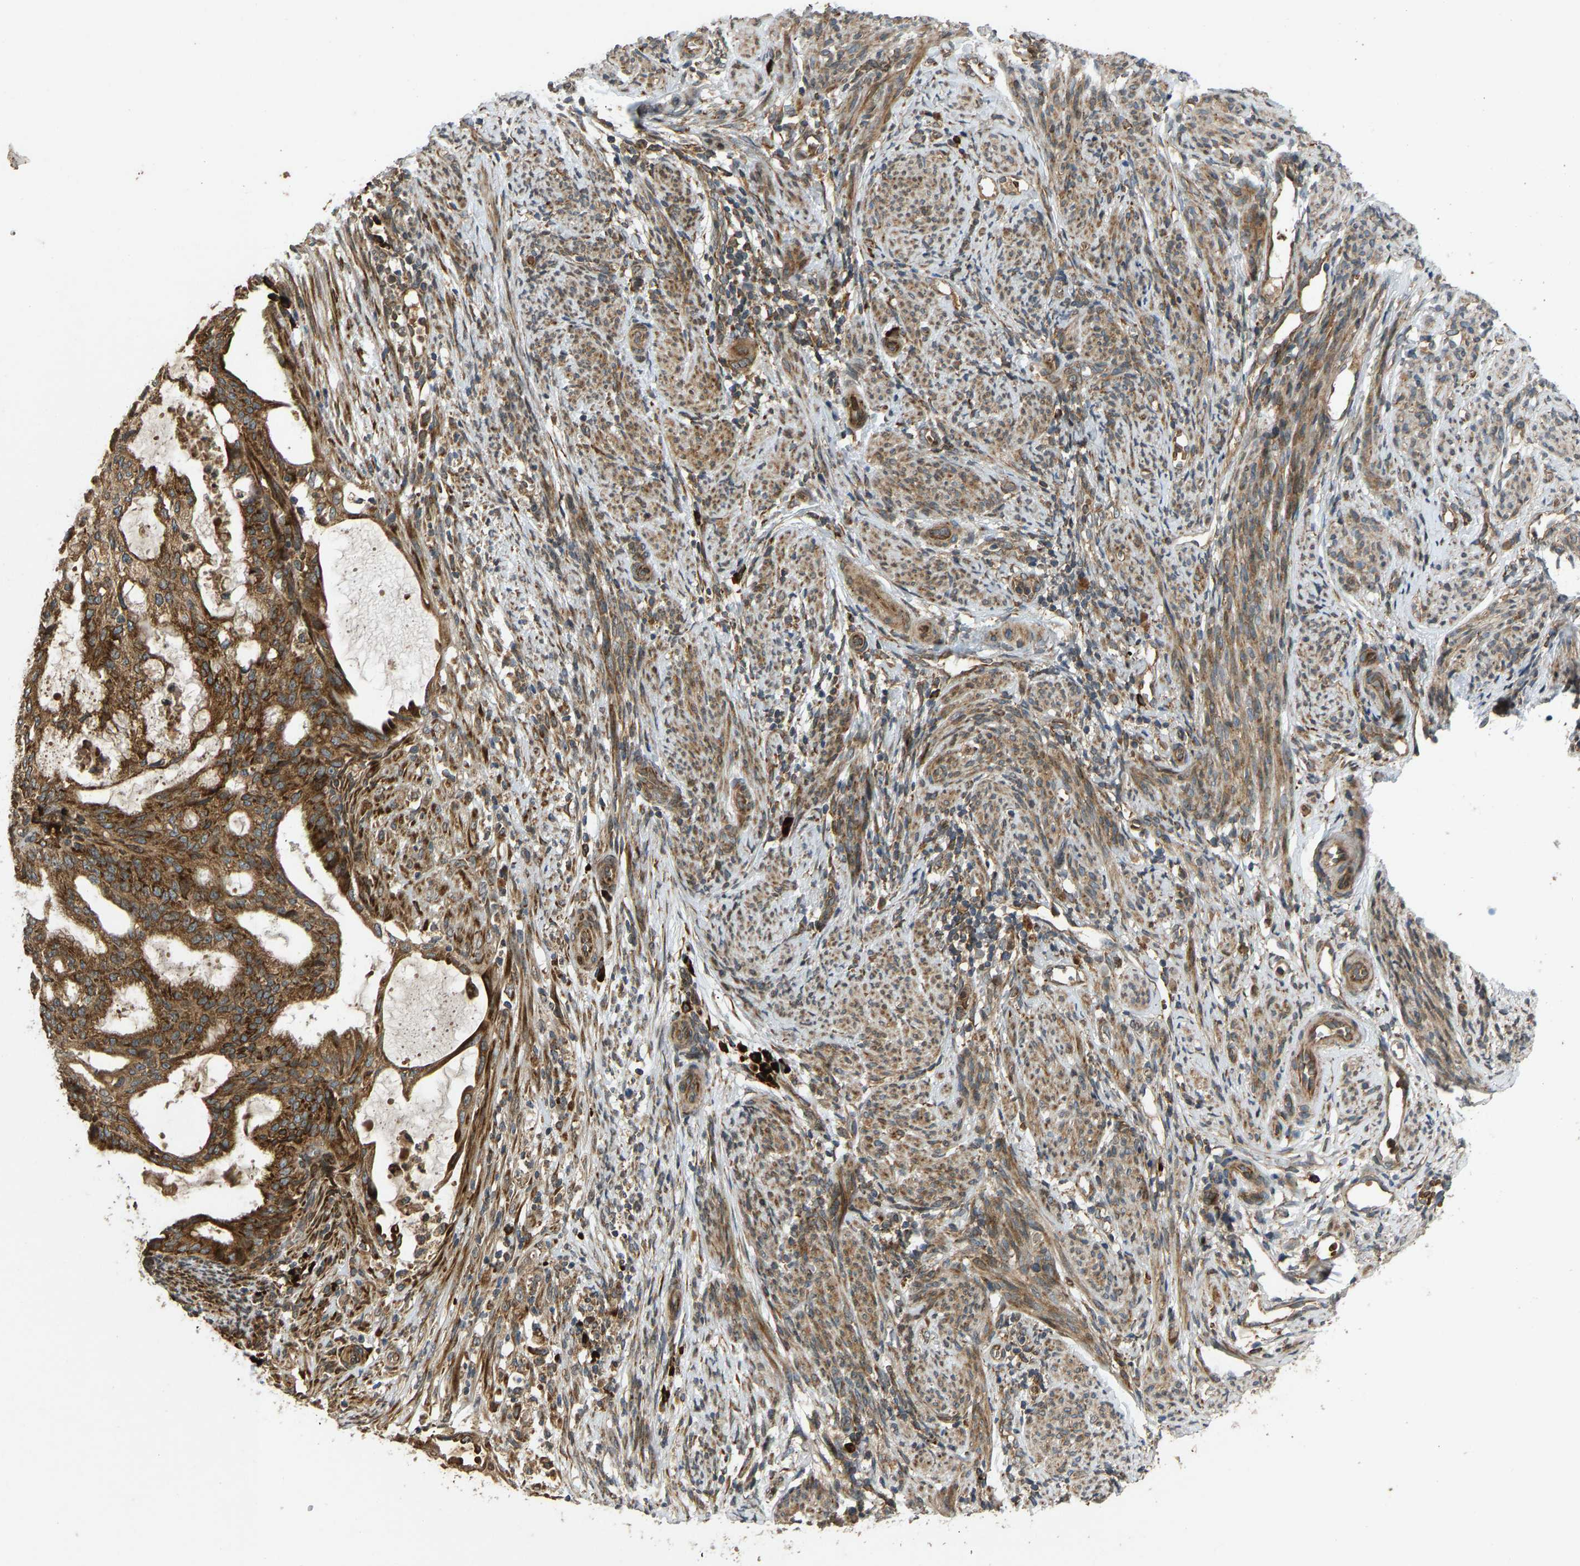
{"staining": {"intensity": "strong", "quantity": ">75%", "location": "cytoplasmic/membranous"}, "tissue": "endometrial cancer", "cell_type": "Tumor cells", "image_type": "cancer", "snomed": [{"axis": "morphology", "description": "Adenocarcinoma, NOS"}, {"axis": "topography", "description": "Endometrium"}], "caption": "A brown stain highlights strong cytoplasmic/membranous positivity of a protein in endometrial cancer (adenocarcinoma) tumor cells.", "gene": "RPN2", "patient": {"sex": "female", "age": 58}}